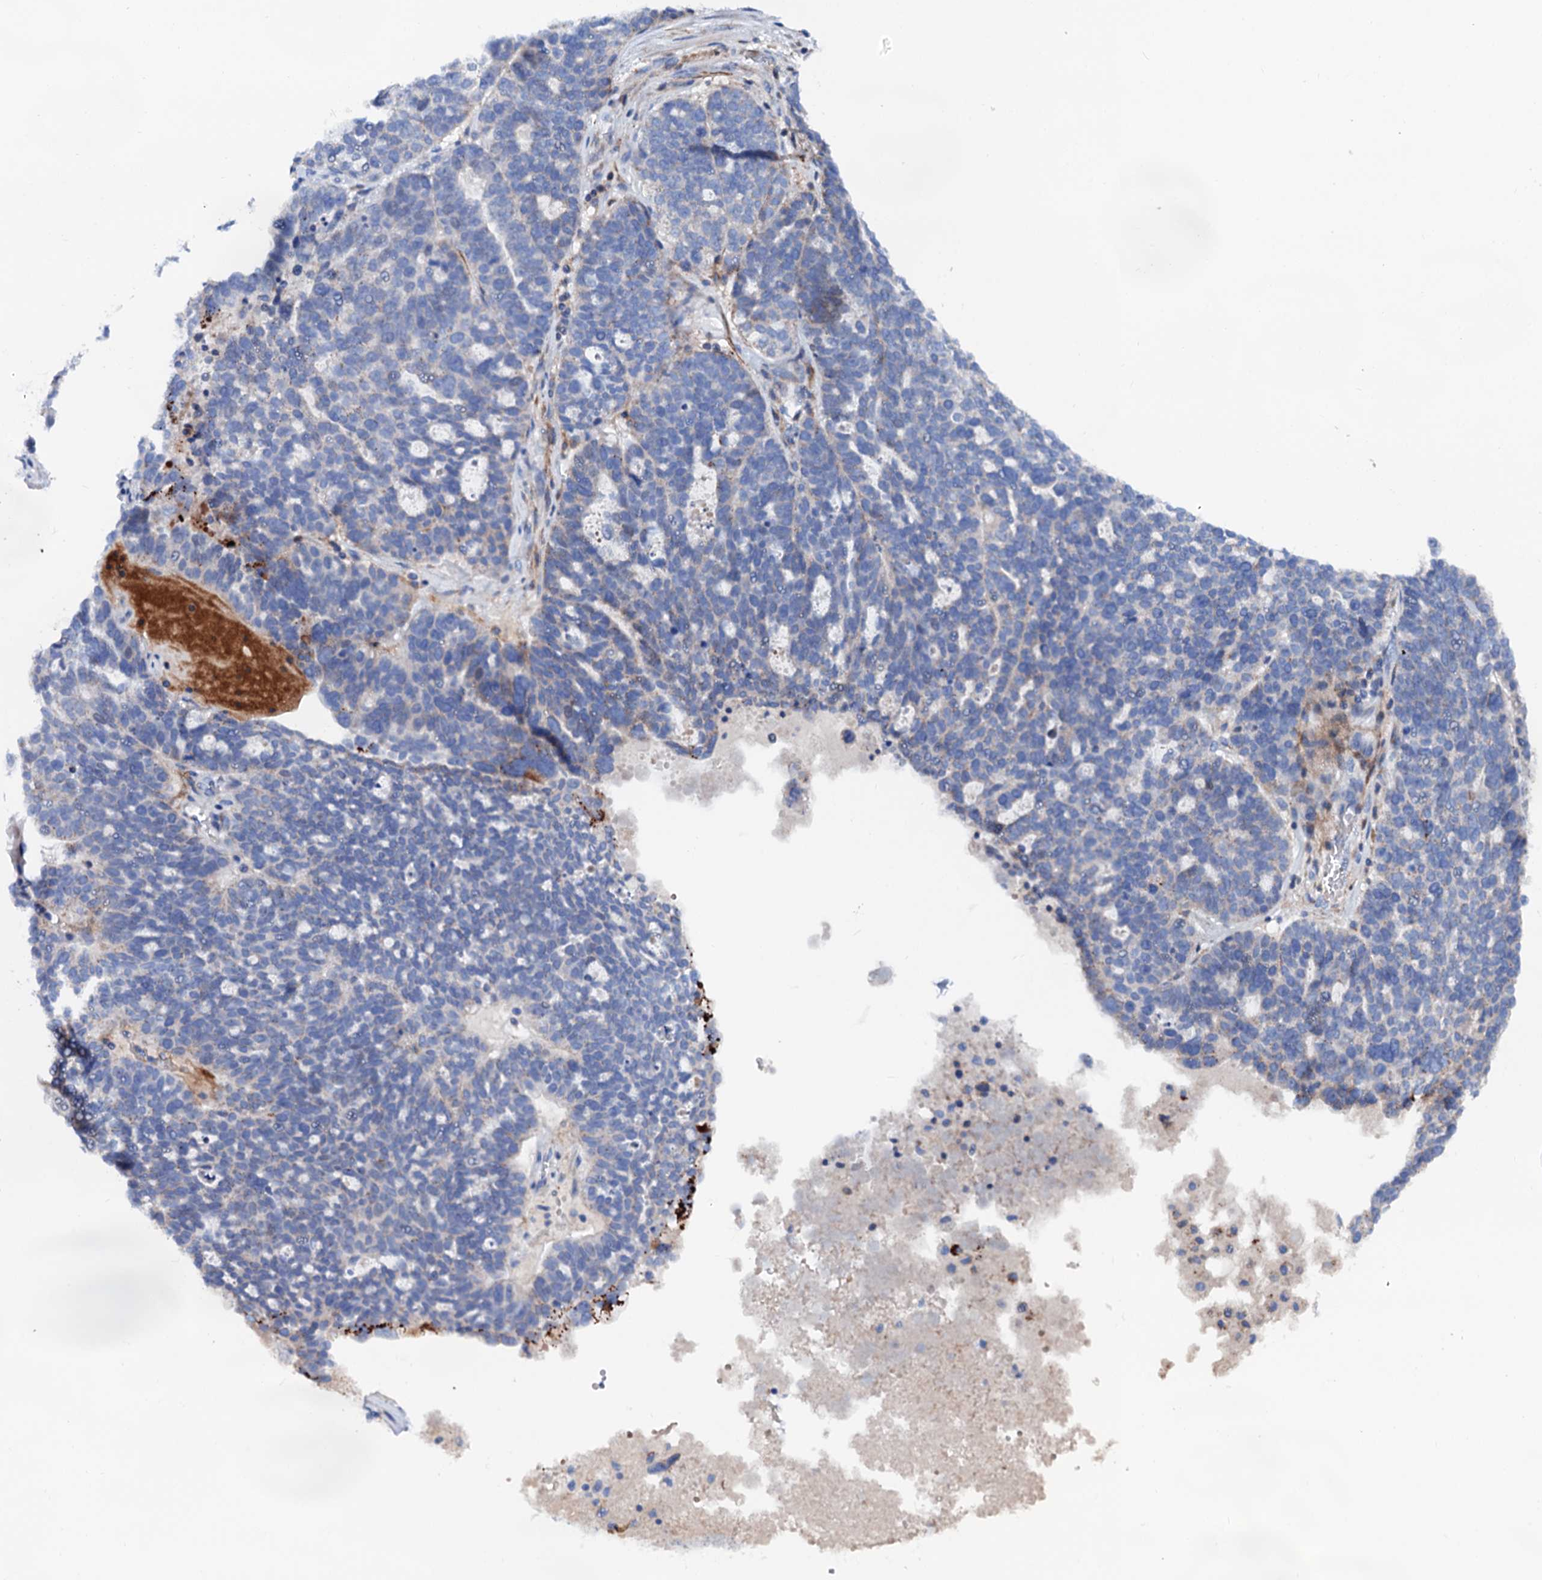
{"staining": {"intensity": "negative", "quantity": "none", "location": "none"}, "tissue": "ovarian cancer", "cell_type": "Tumor cells", "image_type": "cancer", "snomed": [{"axis": "morphology", "description": "Cystadenocarcinoma, serous, NOS"}, {"axis": "topography", "description": "Ovary"}], "caption": "DAB (3,3'-diaminobenzidine) immunohistochemical staining of ovarian serous cystadenocarcinoma exhibits no significant expression in tumor cells.", "gene": "SLC10A7", "patient": {"sex": "female", "age": 59}}